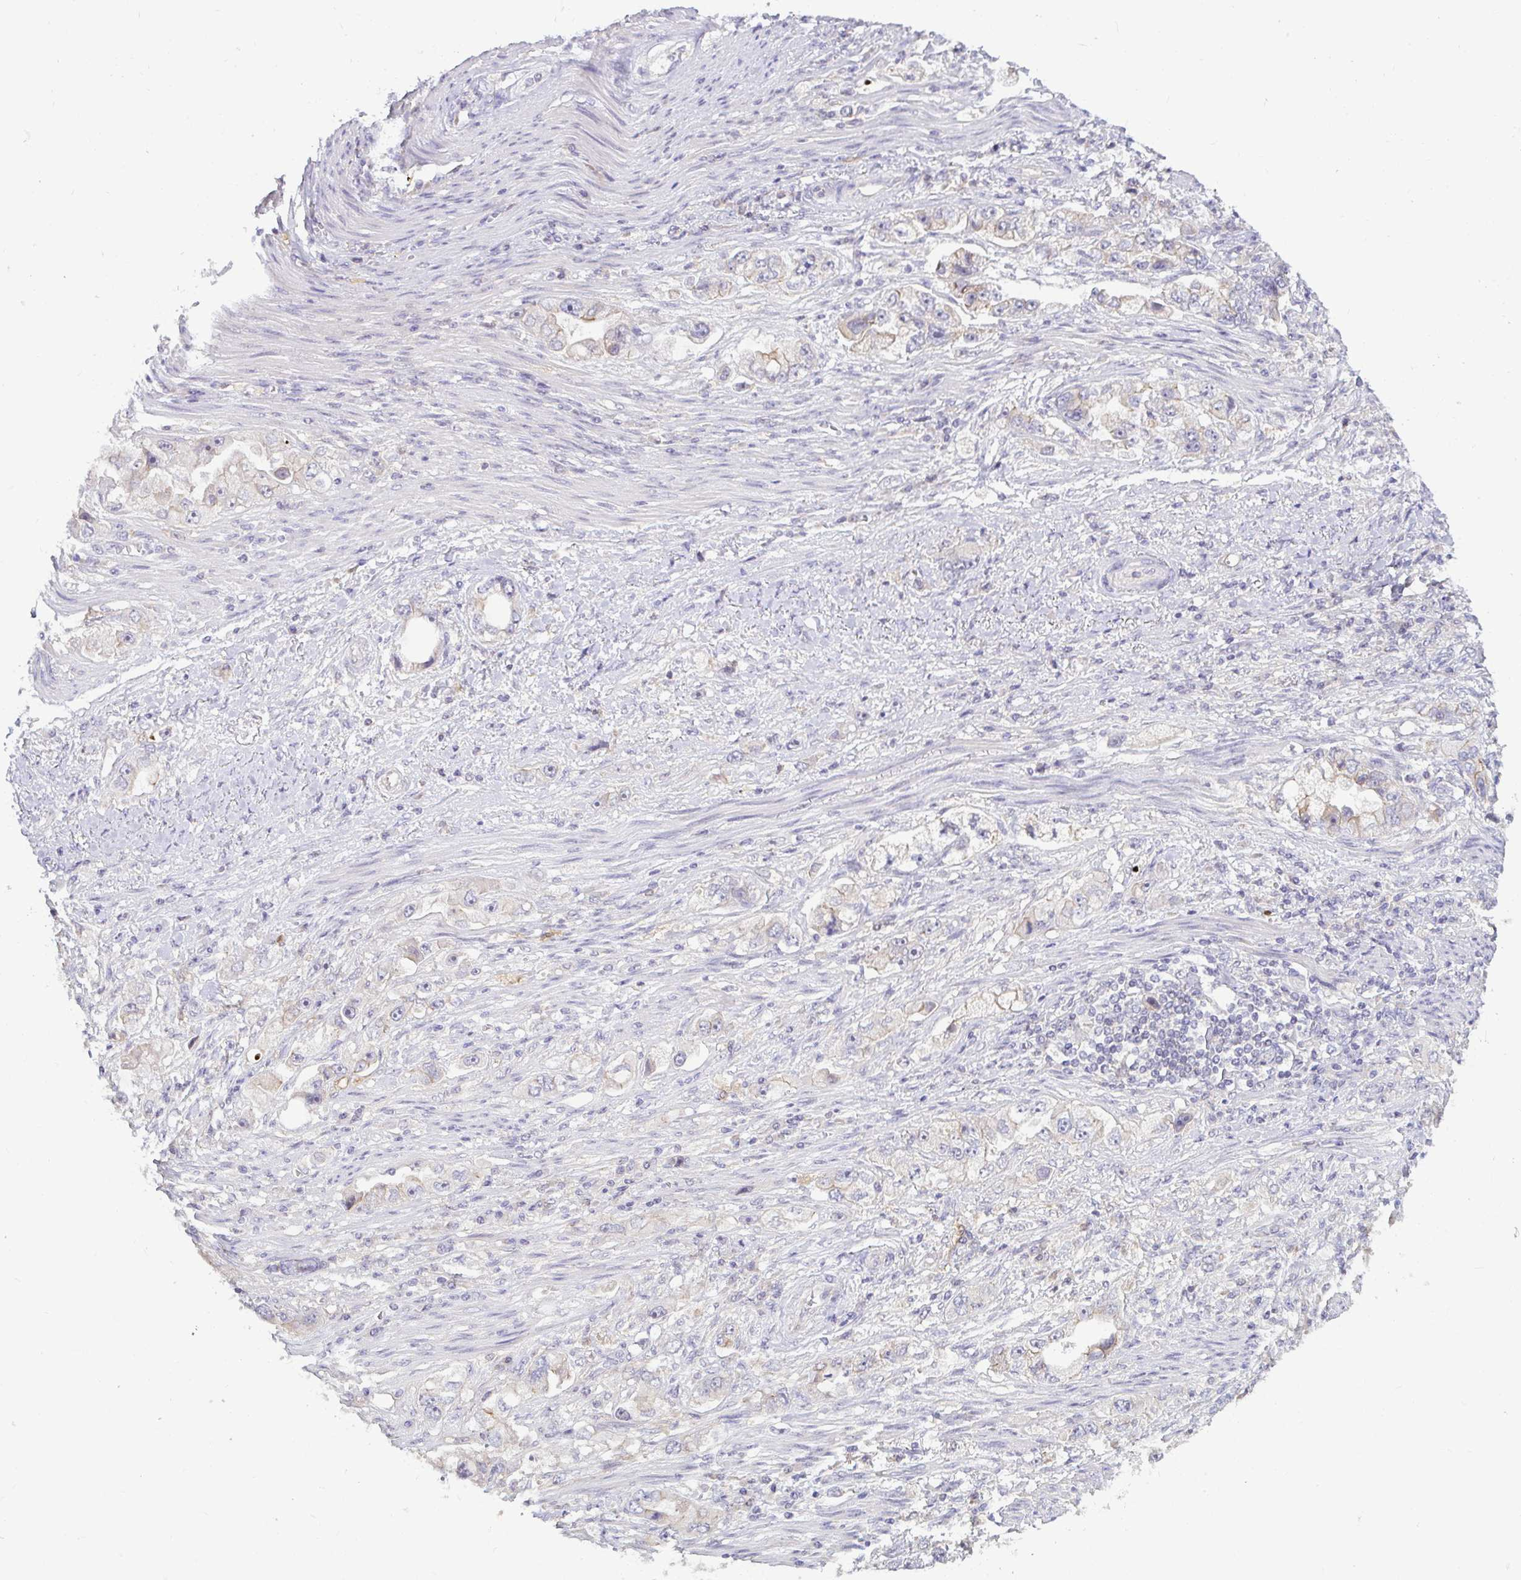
{"staining": {"intensity": "moderate", "quantity": "<25%", "location": "cytoplasmic/membranous"}, "tissue": "stomach cancer", "cell_type": "Tumor cells", "image_type": "cancer", "snomed": [{"axis": "morphology", "description": "Adenocarcinoma, NOS"}, {"axis": "topography", "description": "Stomach, lower"}], "caption": "Immunohistochemistry (IHC) of adenocarcinoma (stomach) shows low levels of moderate cytoplasmic/membranous positivity in about <25% of tumor cells.", "gene": "GSTM1", "patient": {"sex": "female", "age": 93}}